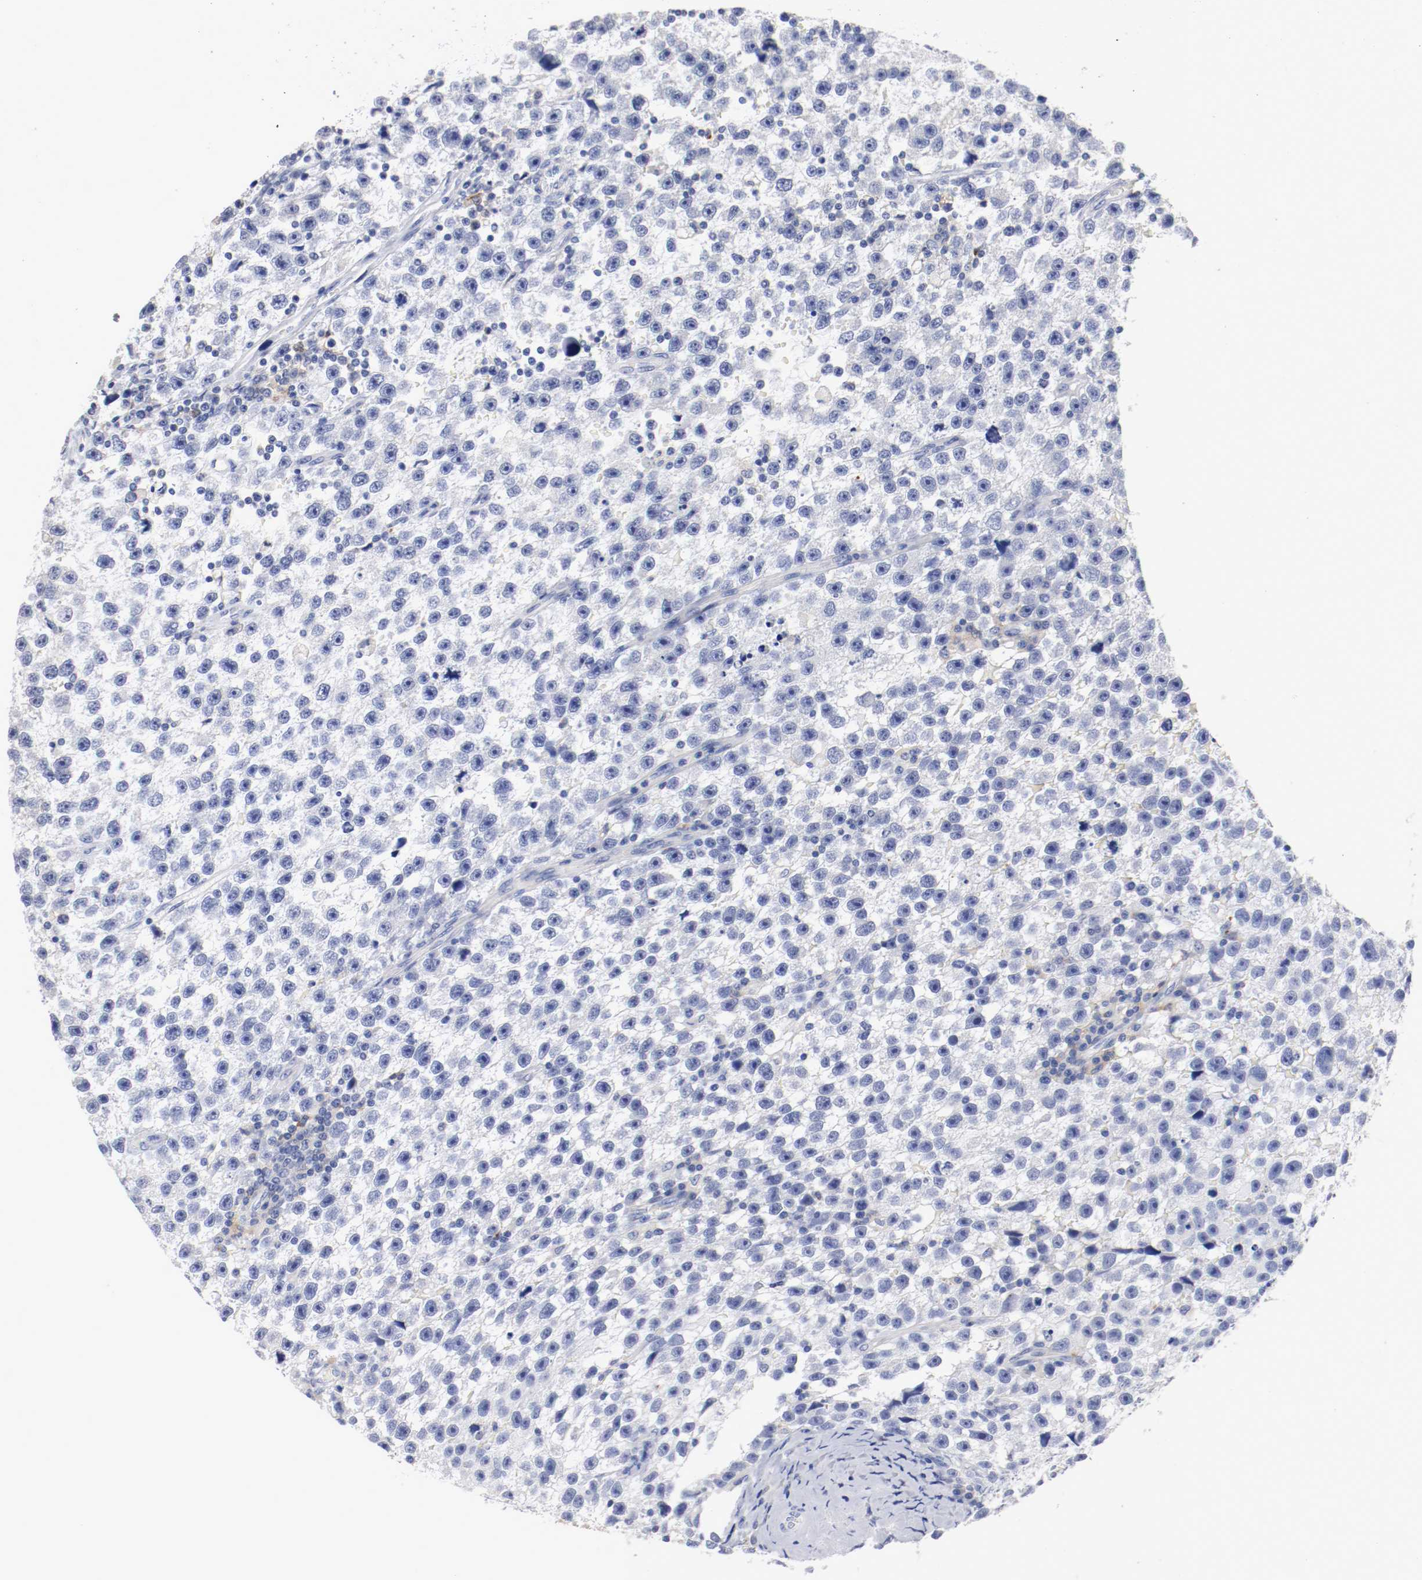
{"staining": {"intensity": "negative", "quantity": "none", "location": "none"}, "tissue": "testis cancer", "cell_type": "Tumor cells", "image_type": "cancer", "snomed": [{"axis": "morphology", "description": "Seminoma, NOS"}, {"axis": "topography", "description": "Testis"}], "caption": "Immunohistochemistry image of neoplastic tissue: testis cancer (seminoma) stained with DAB exhibits no significant protein positivity in tumor cells.", "gene": "FGFBP1", "patient": {"sex": "male", "age": 33}}